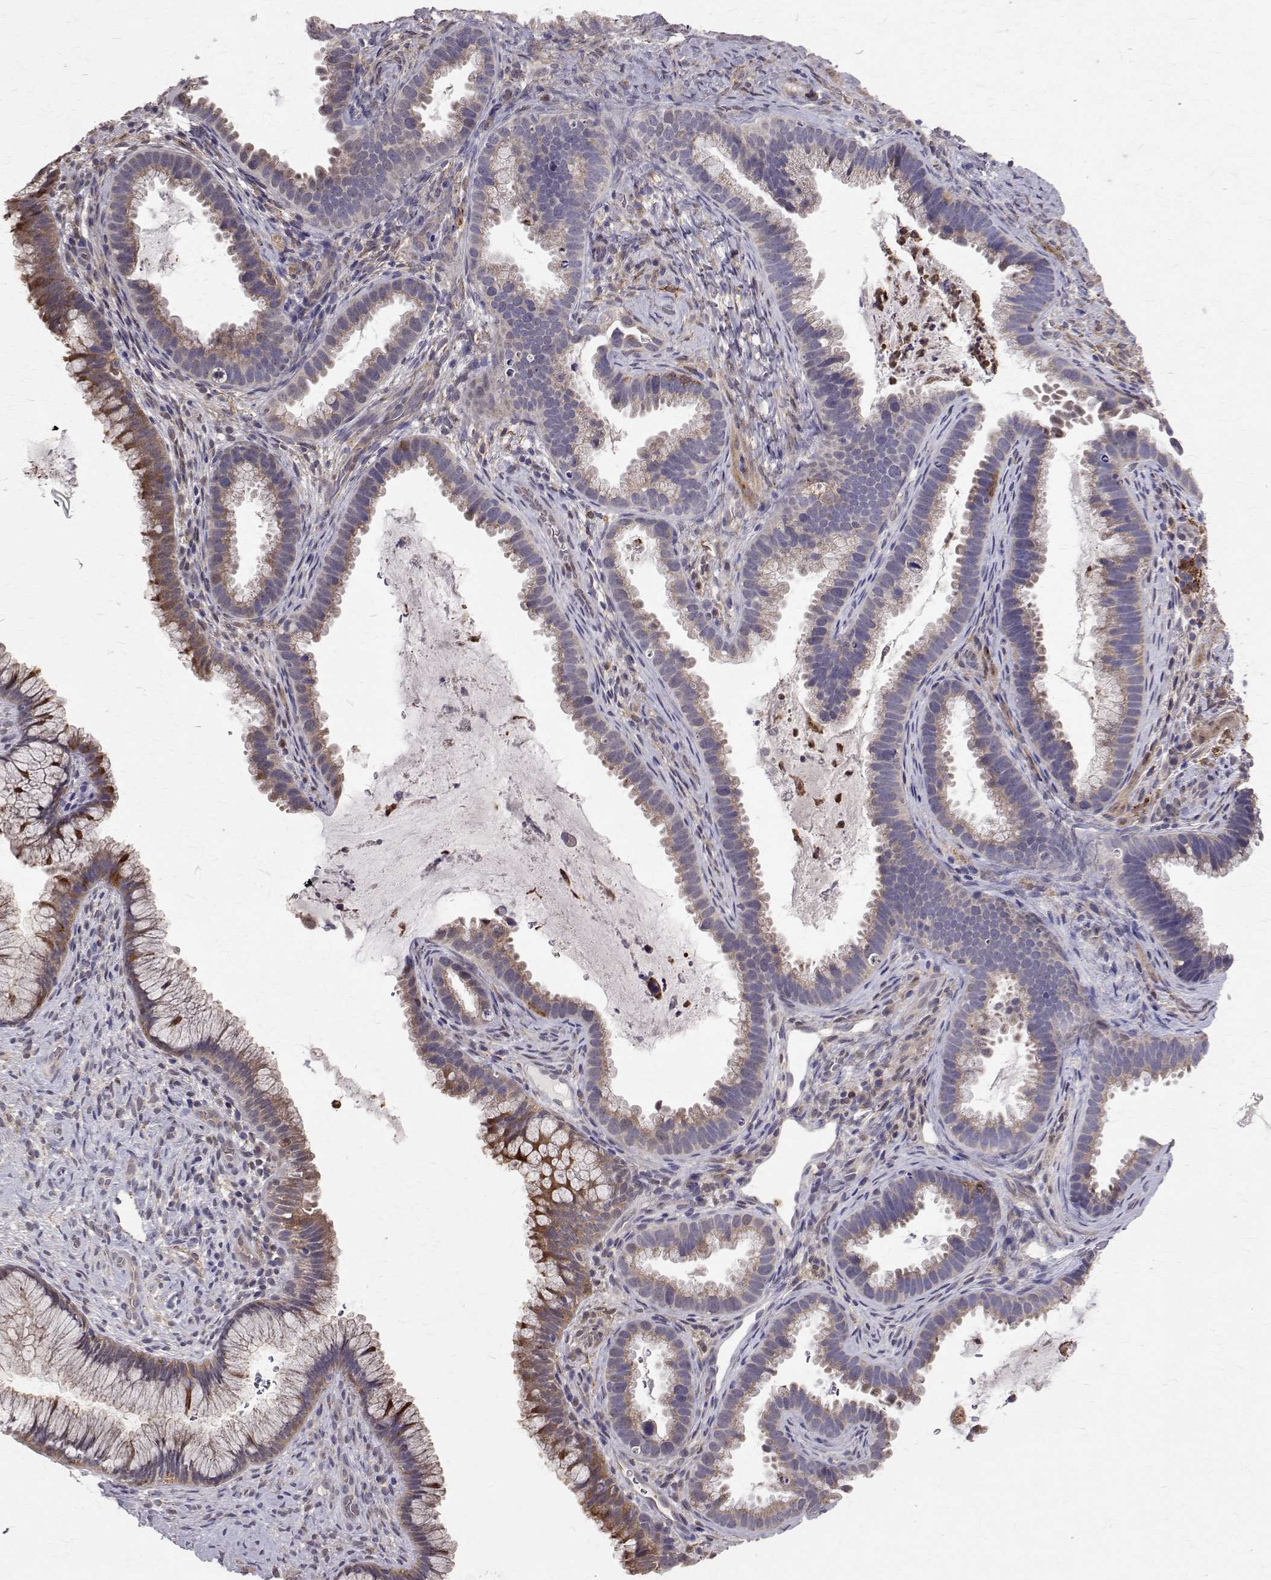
{"staining": {"intensity": "moderate", "quantity": "<25%", "location": "cytoplasmic/membranous"}, "tissue": "cervix", "cell_type": "Glandular cells", "image_type": "normal", "snomed": [{"axis": "morphology", "description": "Normal tissue, NOS"}, {"axis": "topography", "description": "Cervix"}], "caption": "IHC micrograph of benign human cervix stained for a protein (brown), which demonstrates low levels of moderate cytoplasmic/membranous staining in about <25% of glandular cells.", "gene": "CCDC89", "patient": {"sex": "female", "age": 34}}